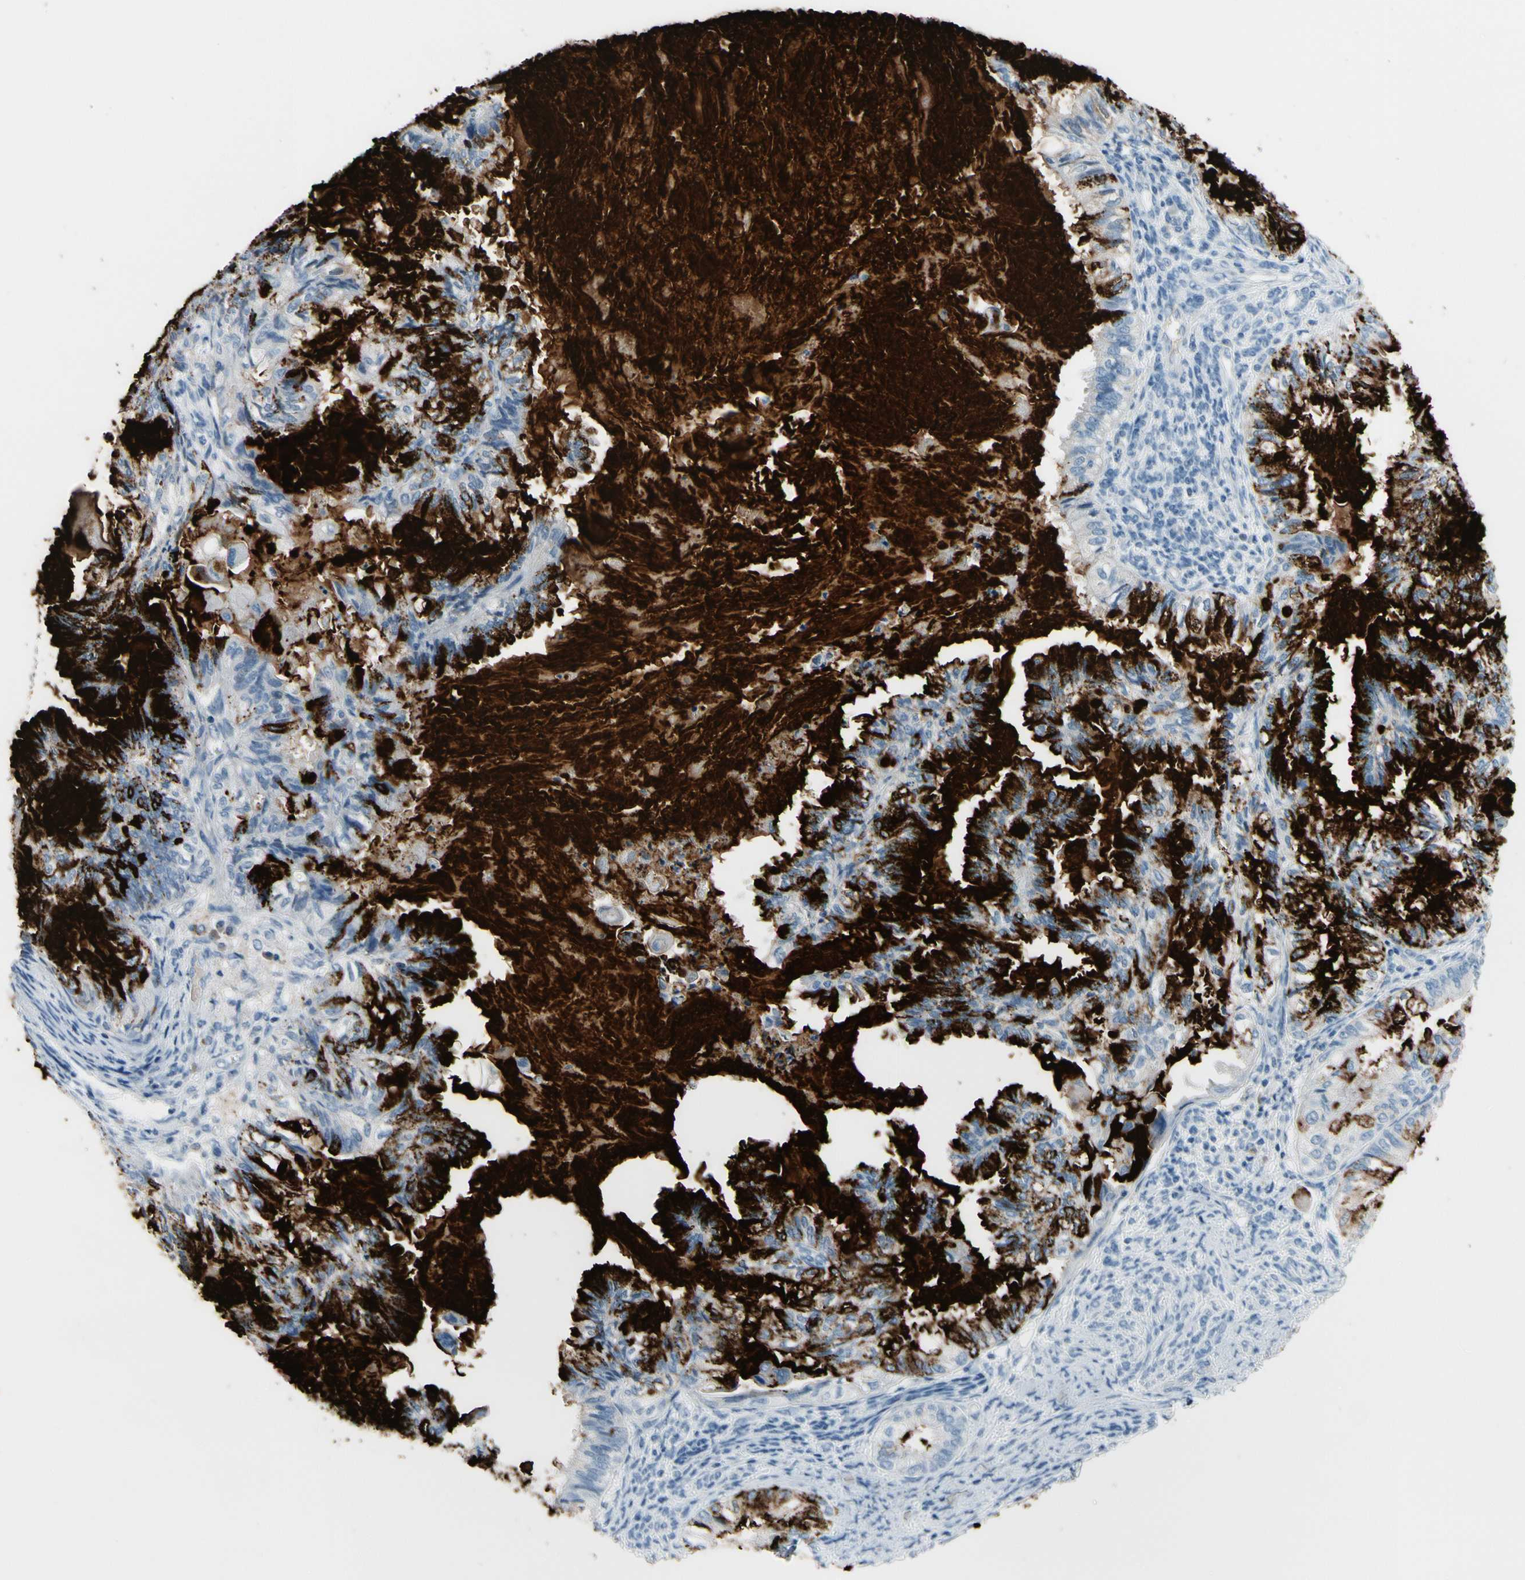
{"staining": {"intensity": "strong", "quantity": ">75%", "location": "cytoplasmic/membranous"}, "tissue": "cervical cancer", "cell_type": "Tumor cells", "image_type": "cancer", "snomed": [{"axis": "morphology", "description": "Normal tissue, NOS"}, {"axis": "morphology", "description": "Adenocarcinoma, NOS"}, {"axis": "topography", "description": "Cervix"}, {"axis": "topography", "description": "Endometrium"}], "caption": "IHC staining of cervical cancer, which shows high levels of strong cytoplasmic/membranous positivity in approximately >75% of tumor cells indicating strong cytoplasmic/membranous protein expression. The staining was performed using DAB (brown) for protein detection and nuclei were counterstained in hematoxylin (blue).", "gene": "MUC5B", "patient": {"sex": "female", "age": 86}}